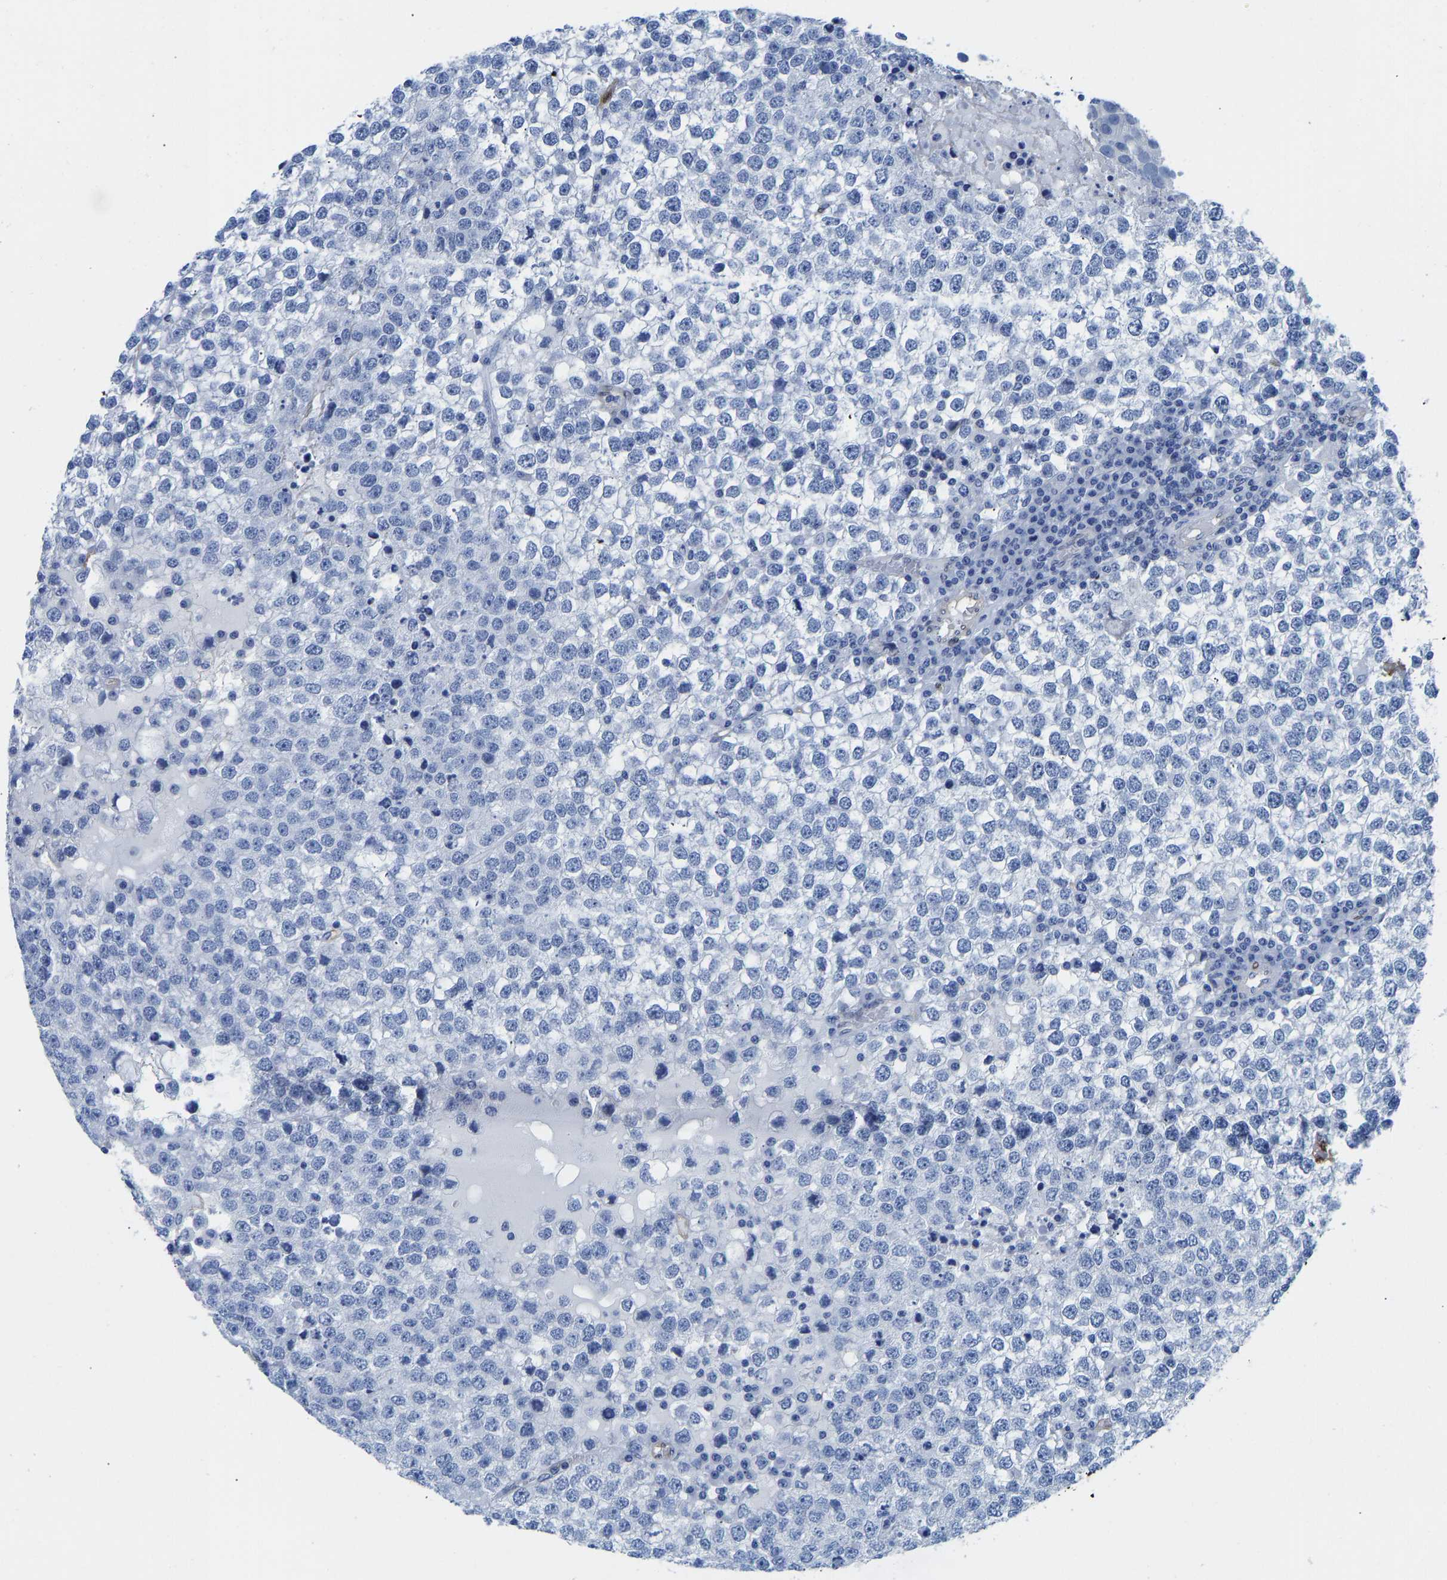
{"staining": {"intensity": "negative", "quantity": "none", "location": "none"}, "tissue": "testis cancer", "cell_type": "Tumor cells", "image_type": "cancer", "snomed": [{"axis": "morphology", "description": "Seminoma, NOS"}, {"axis": "topography", "description": "Testis"}], "caption": "The micrograph demonstrates no staining of tumor cells in seminoma (testis).", "gene": "NKAIN3", "patient": {"sex": "male", "age": 65}}